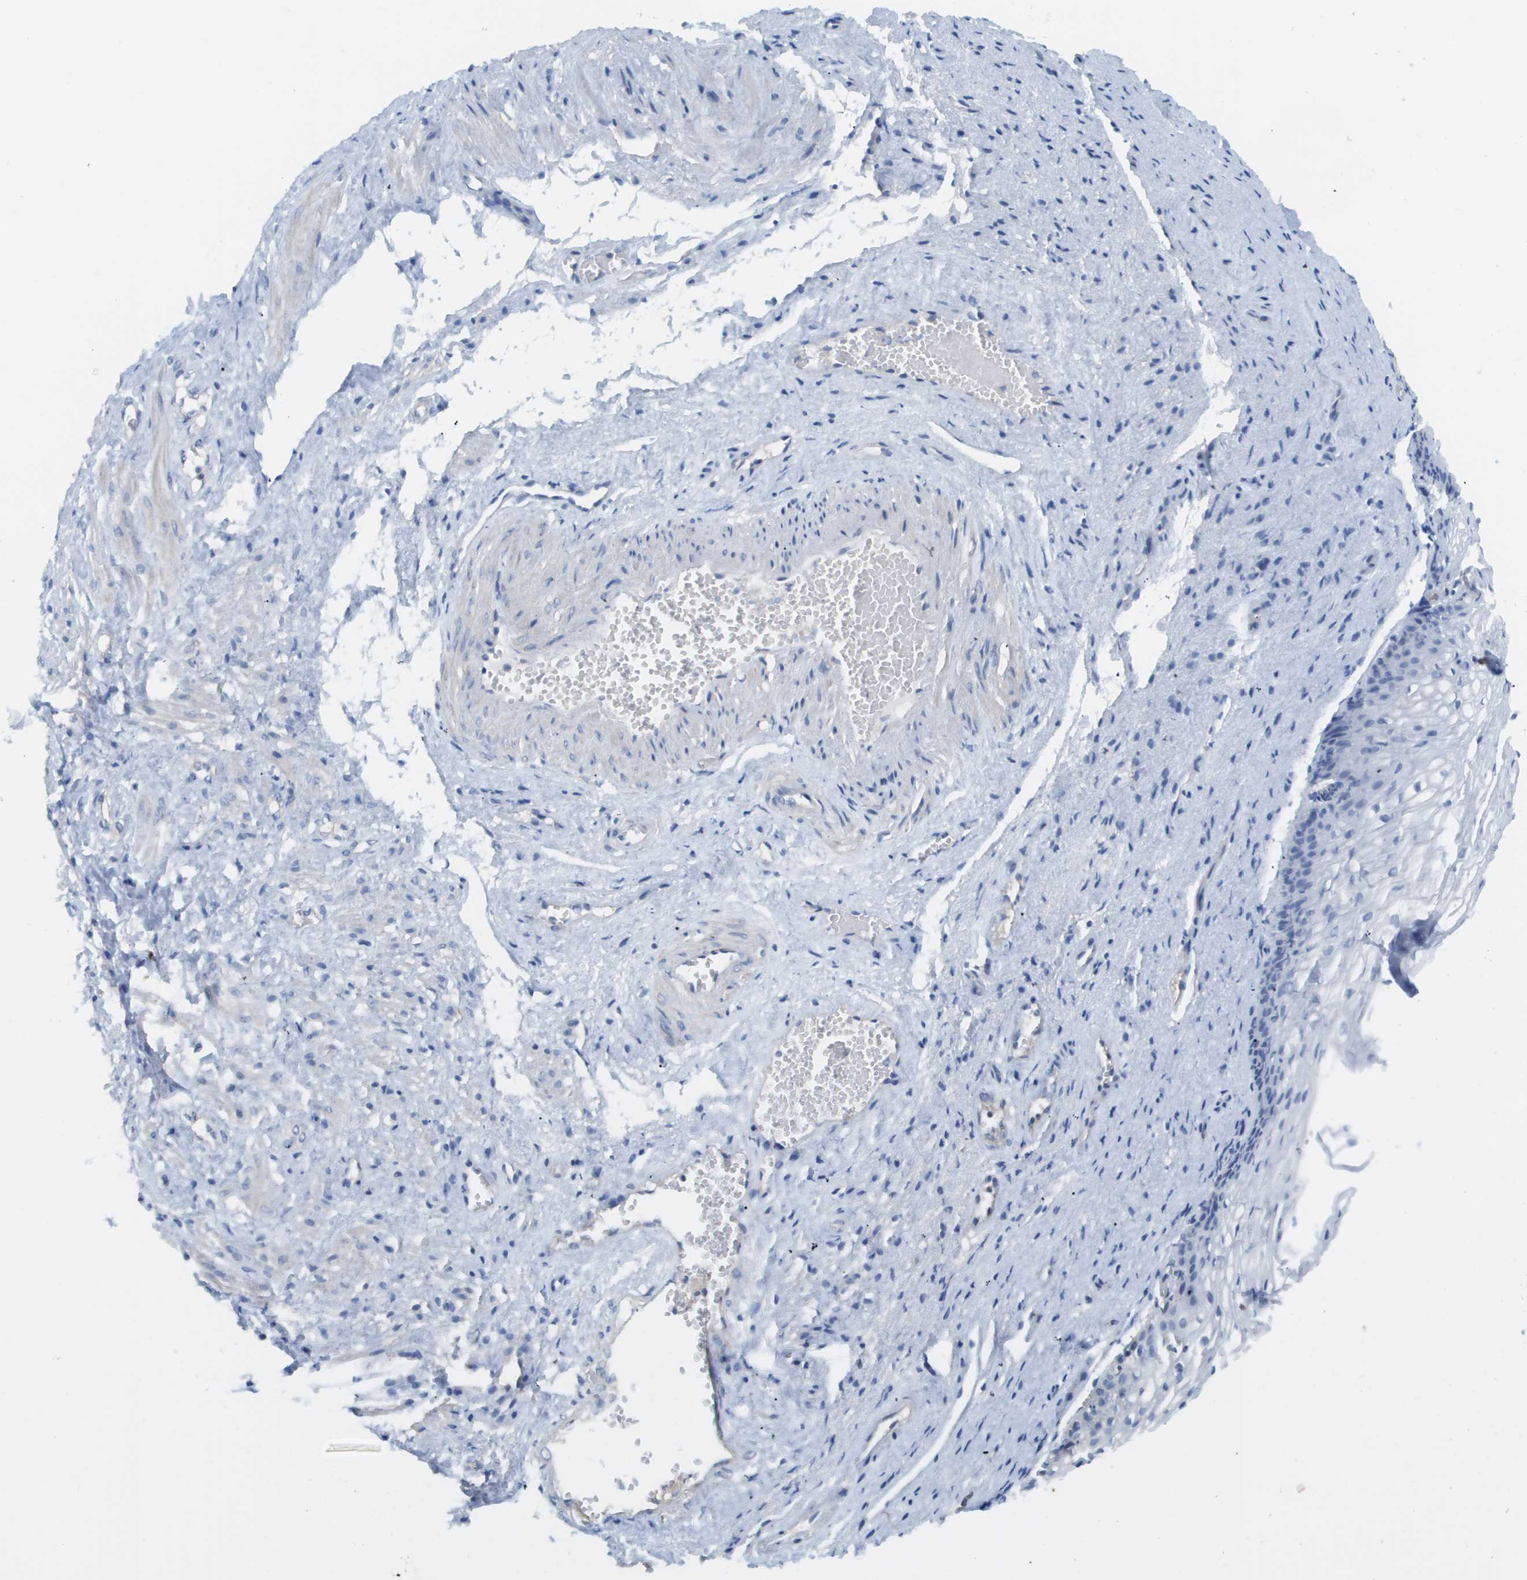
{"staining": {"intensity": "negative", "quantity": "none", "location": "none"}, "tissue": "vagina", "cell_type": "Squamous epithelial cells", "image_type": "normal", "snomed": [{"axis": "morphology", "description": "Normal tissue, NOS"}, {"axis": "topography", "description": "Vagina"}], "caption": "Immunohistochemical staining of normal human vagina displays no significant staining in squamous epithelial cells.", "gene": "MYL3", "patient": {"sex": "female", "age": 34}}